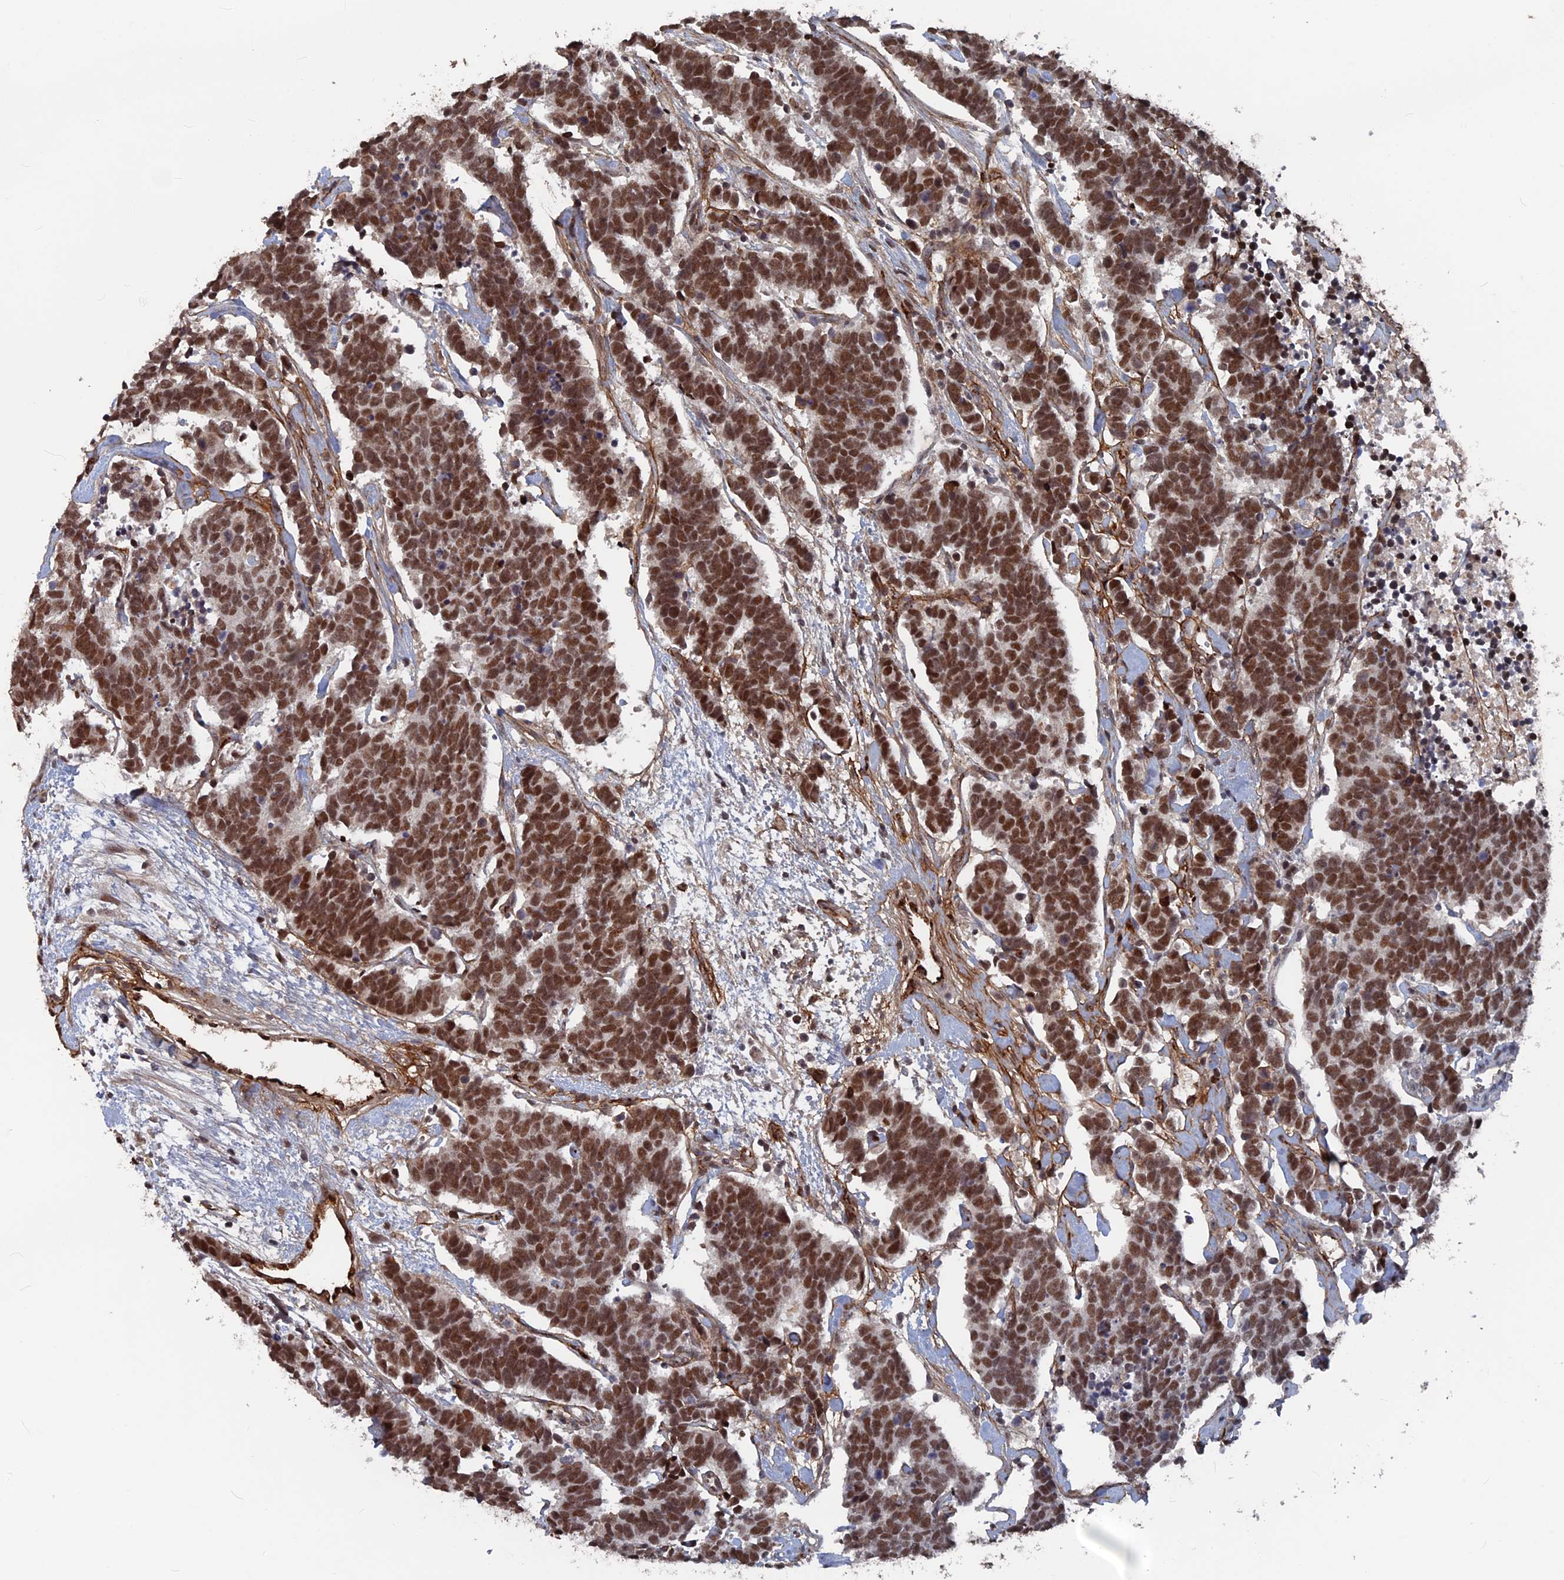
{"staining": {"intensity": "strong", "quantity": ">75%", "location": "nuclear"}, "tissue": "carcinoid", "cell_type": "Tumor cells", "image_type": "cancer", "snomed": [{"axis": "morphology", "description": "Carcinoma, NOS"}, {"axis": "morphology", "description": "Carcinoid, malignant, NOS"}, {"axis": "topography", "description": "Urinary bladder"}], "caption": "This micrograph reveals immunohistochemistry staining of carcinoid, with high strong nuclear positivity in about >75% of tumor cells.", "gene": "SH3D21", "patient": {"sex": "male", "age": 57}}